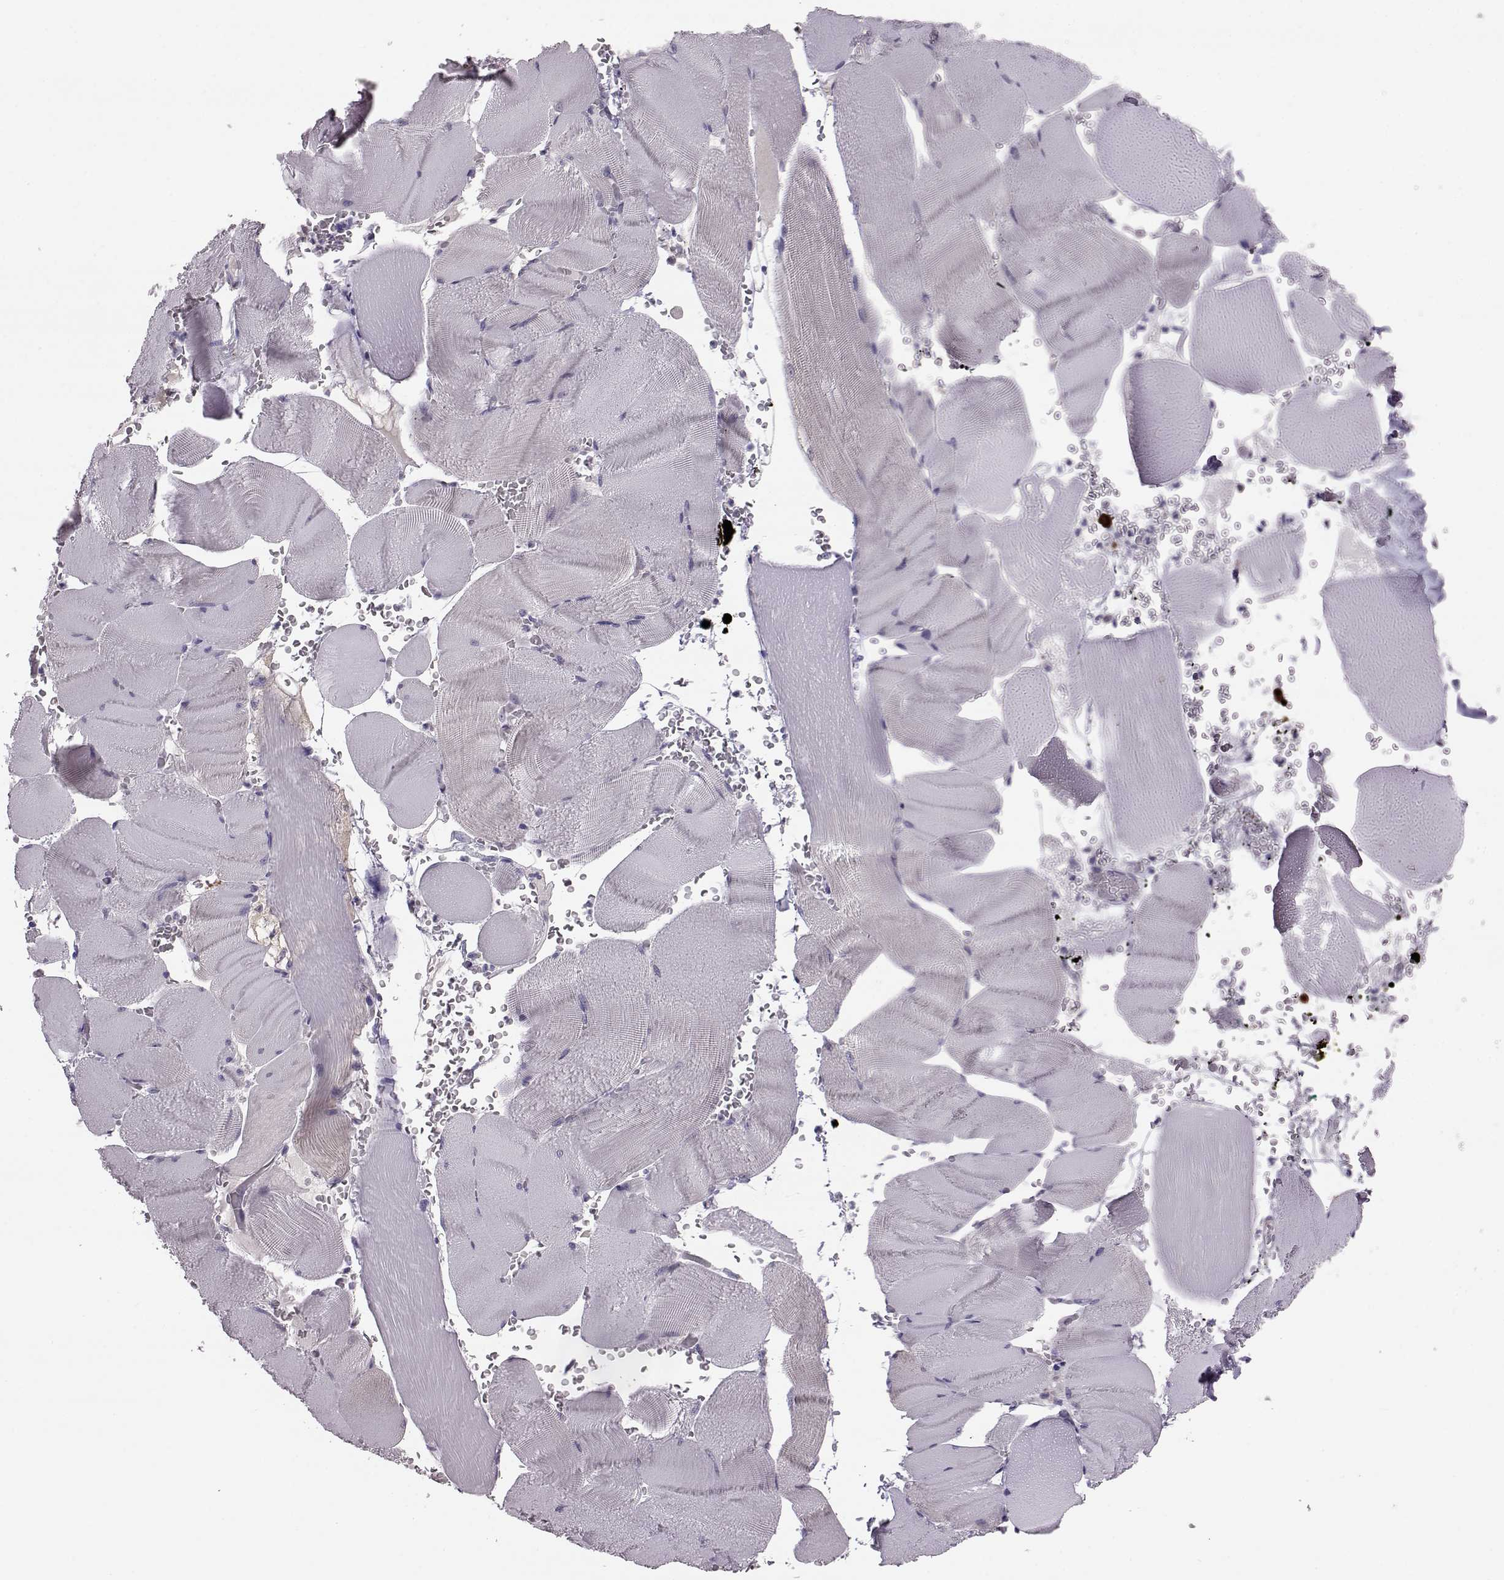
{"staining": {"intensity": "negative", "quantity": "none", "location": "none"}, "tissue": "skeletal muscle", "cell_type": "Myocytes", "image_type": "normal", "snomed": [{"axis": "morphology", "description": "Normal tissue, NOS"}, {"axis": "topography", "description": "Skeletal muscle"}], "caption": "The IHC micrograph has no significant expression in myocytes of skeletal muscle.", "gene": "ADGRG5", "patient": {"sex": "male", "age": 56}}